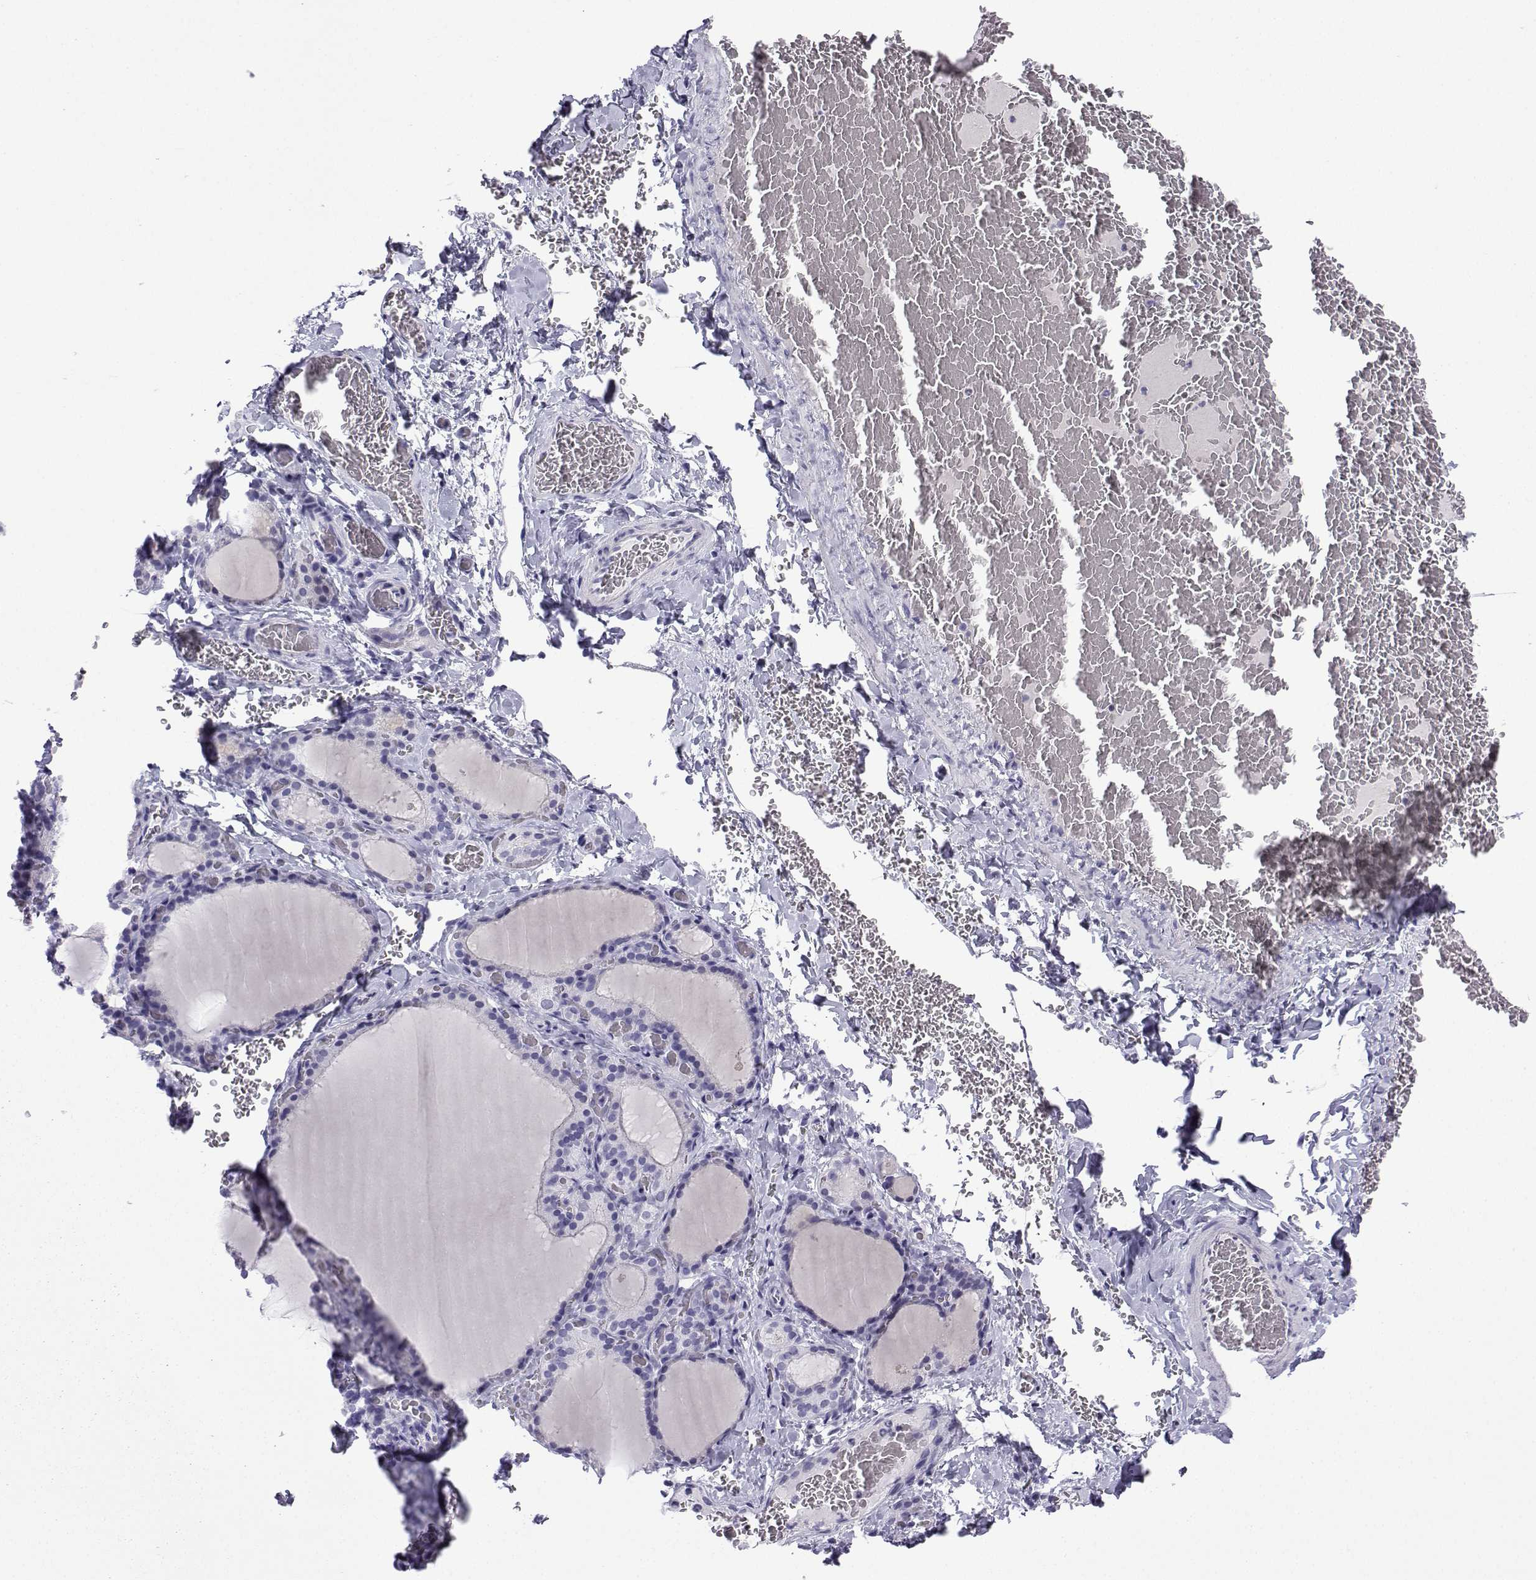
{"staining": {"intensity": "negative", "quantity": "none", "location": "none"}, "tissue": "thyroid gland", "cell_type": "Glandular cells", "image_type": "normal", "snomed": [{"axis": "morphology", "description": "Normal tissue, NOS"}, {"axis": "morphology", "description": "Hyperplasia, NOS"}, {"axis": "topography", "description": "Thyroid gland"}], "caption": "The photomicrograph displays no staining of glandular cells in benign thyroid gland. (Stains: DAB (3,3'-diaminobenzidine) immunohistochemistry with hematoxylin counter stain, Microscopy: brightfield microscopy at high magnification).", "gene": "TRIM46", "patient": {"sex": "female", "age": 27}}